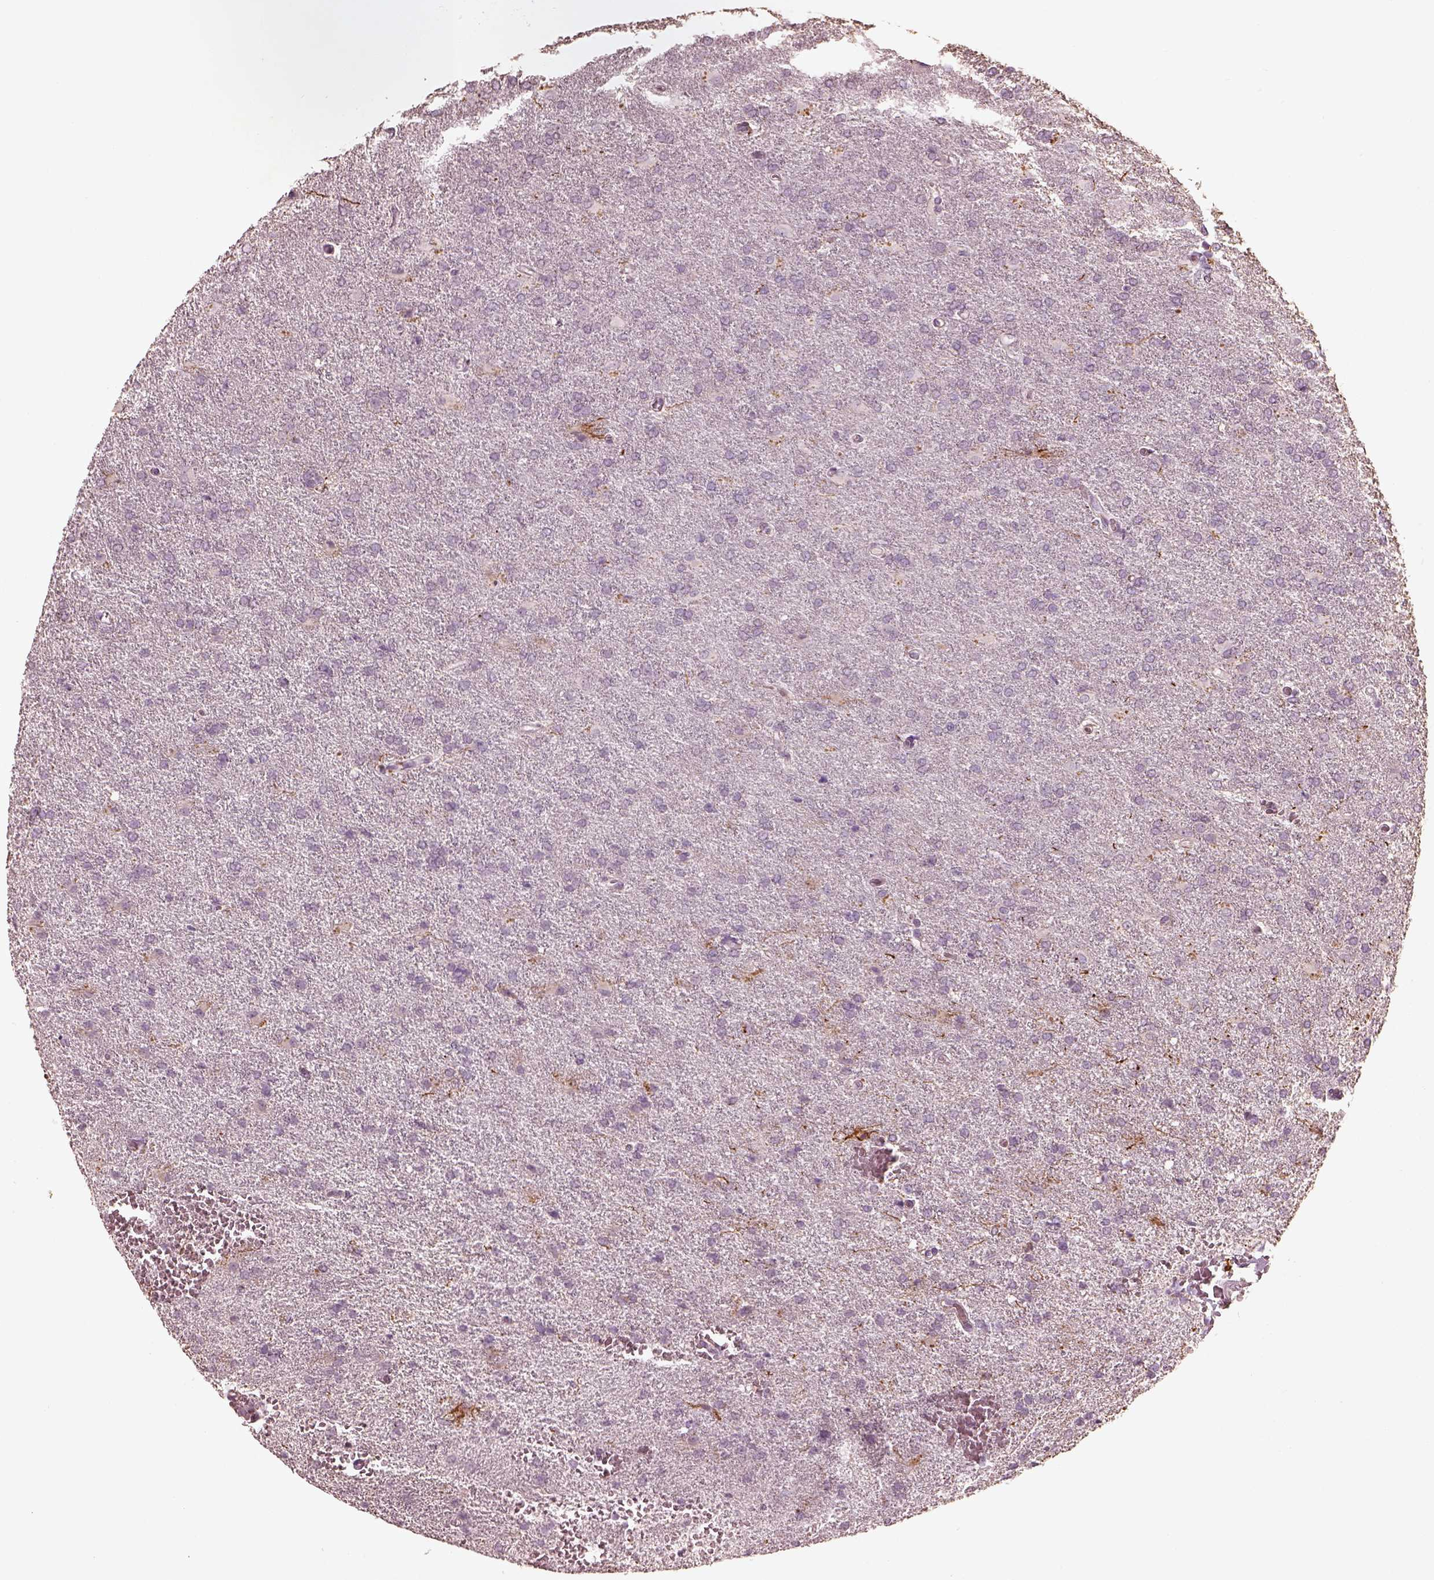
{"staining": {"intensity": "negative", "quantity": "none", "location": "none"}, "tissue": "glioma", "cell_type": "Tumor cells", "image_type": "cancer", "snomed": [{"axis": "morphology", "description": "Glioma, malignant, High grade"}, {"axis": "topography", "description": "Brain"}], "caption": "Protein analysis of glioma reveals no significant positivity in tumor cells.", "gene": "ADRB3", "patient": {"sex": "male", "age": 68}}